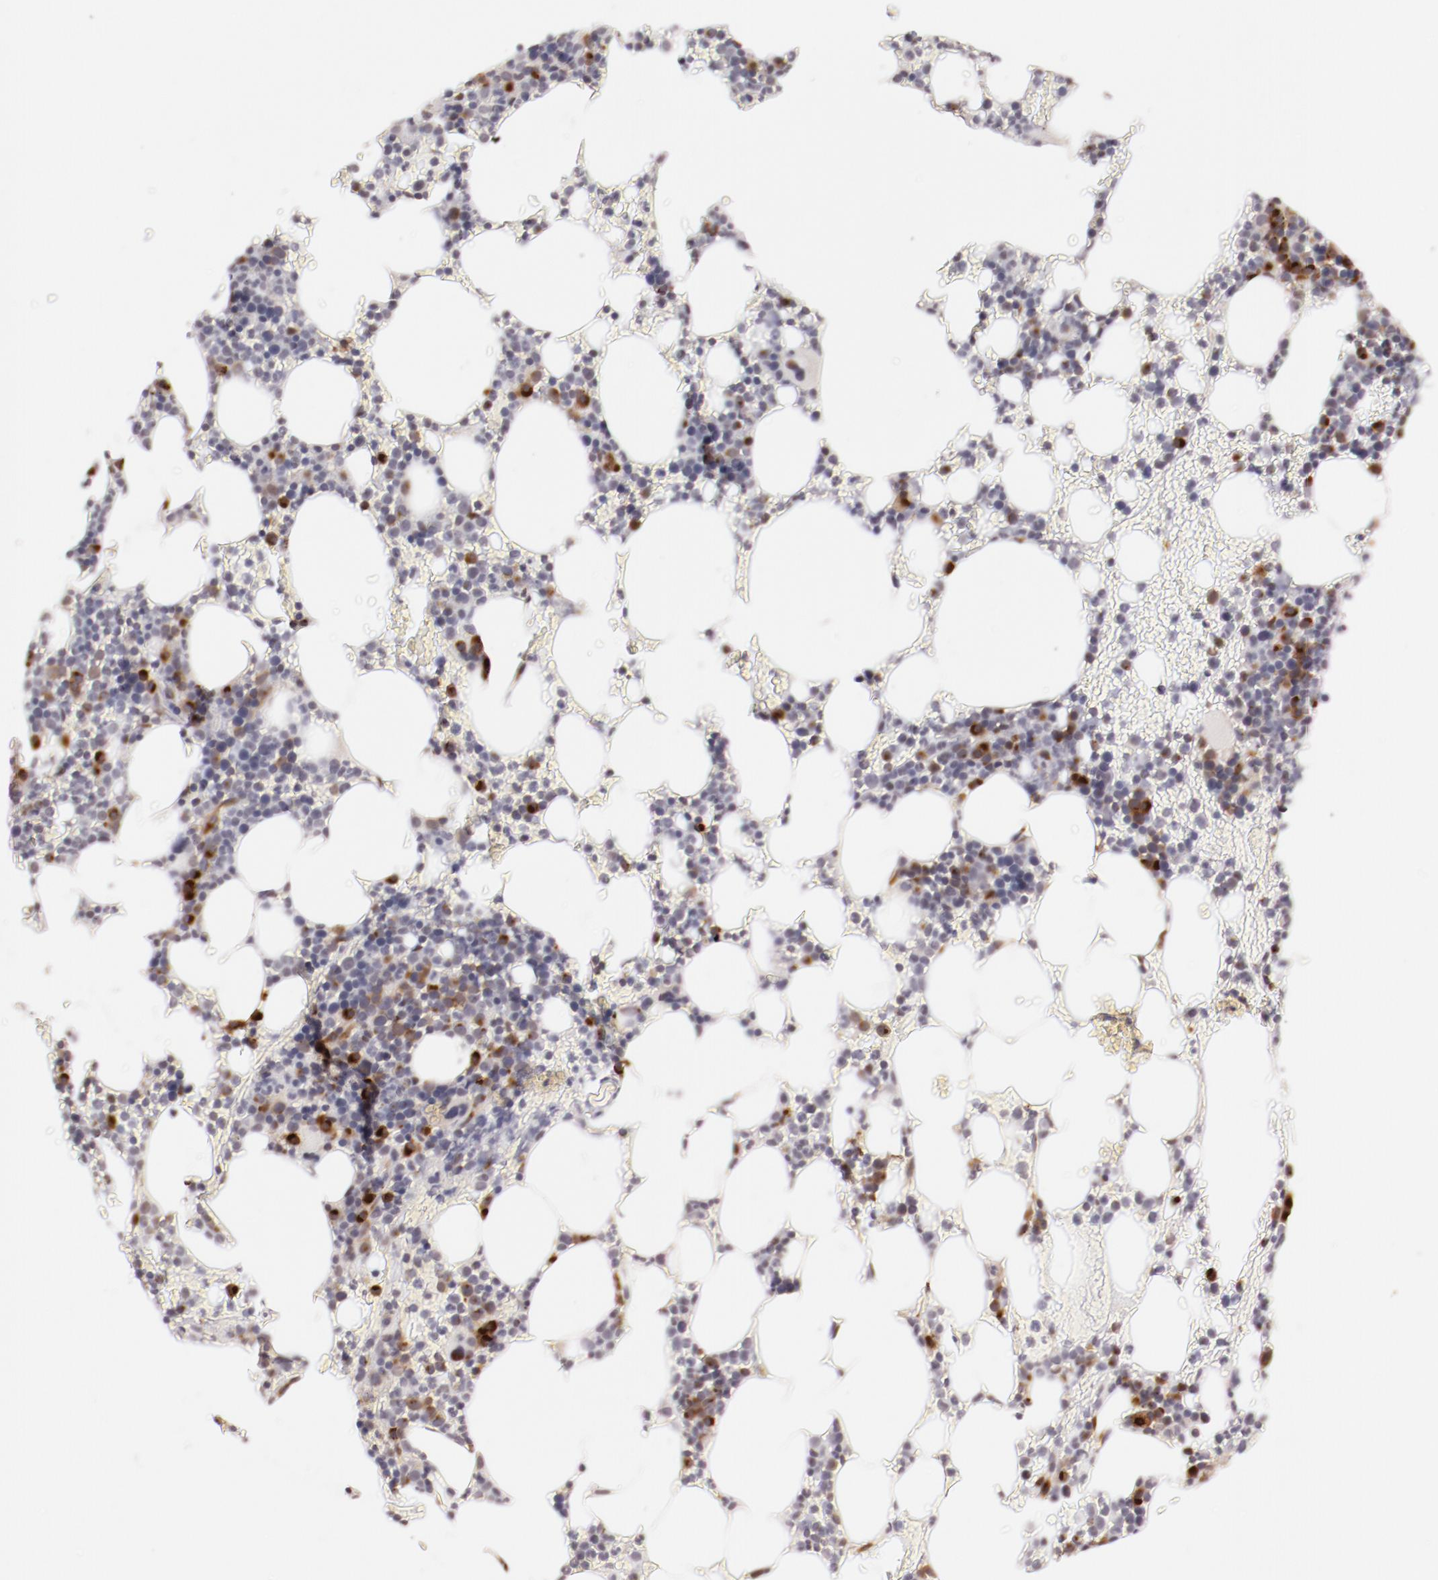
{"staining": {"intensity": "moderate", "quantity": "25%-75%", "location": "cytoplasmic/membranous"}, "tissue": "bone marrow", "cell_type": "Hematopoietic cells", "image_type": "normal", "snomed": [{"axis": "morphology", "description": "Normal tissue, NOS"}, {"axis": "topography", "description": "Bone marrow"}], "caption": "Immunohistochemistry (IHC) (DAB (3,3'-diaminobenzidine)) staining of unremarkable bone marrow shows moderate cytoplasmic/membranous protein staining in approximately 25%-75% of hematopoietic cells.", "gene": "RPL12", "patient": {"sex": "female", "age": 66}}